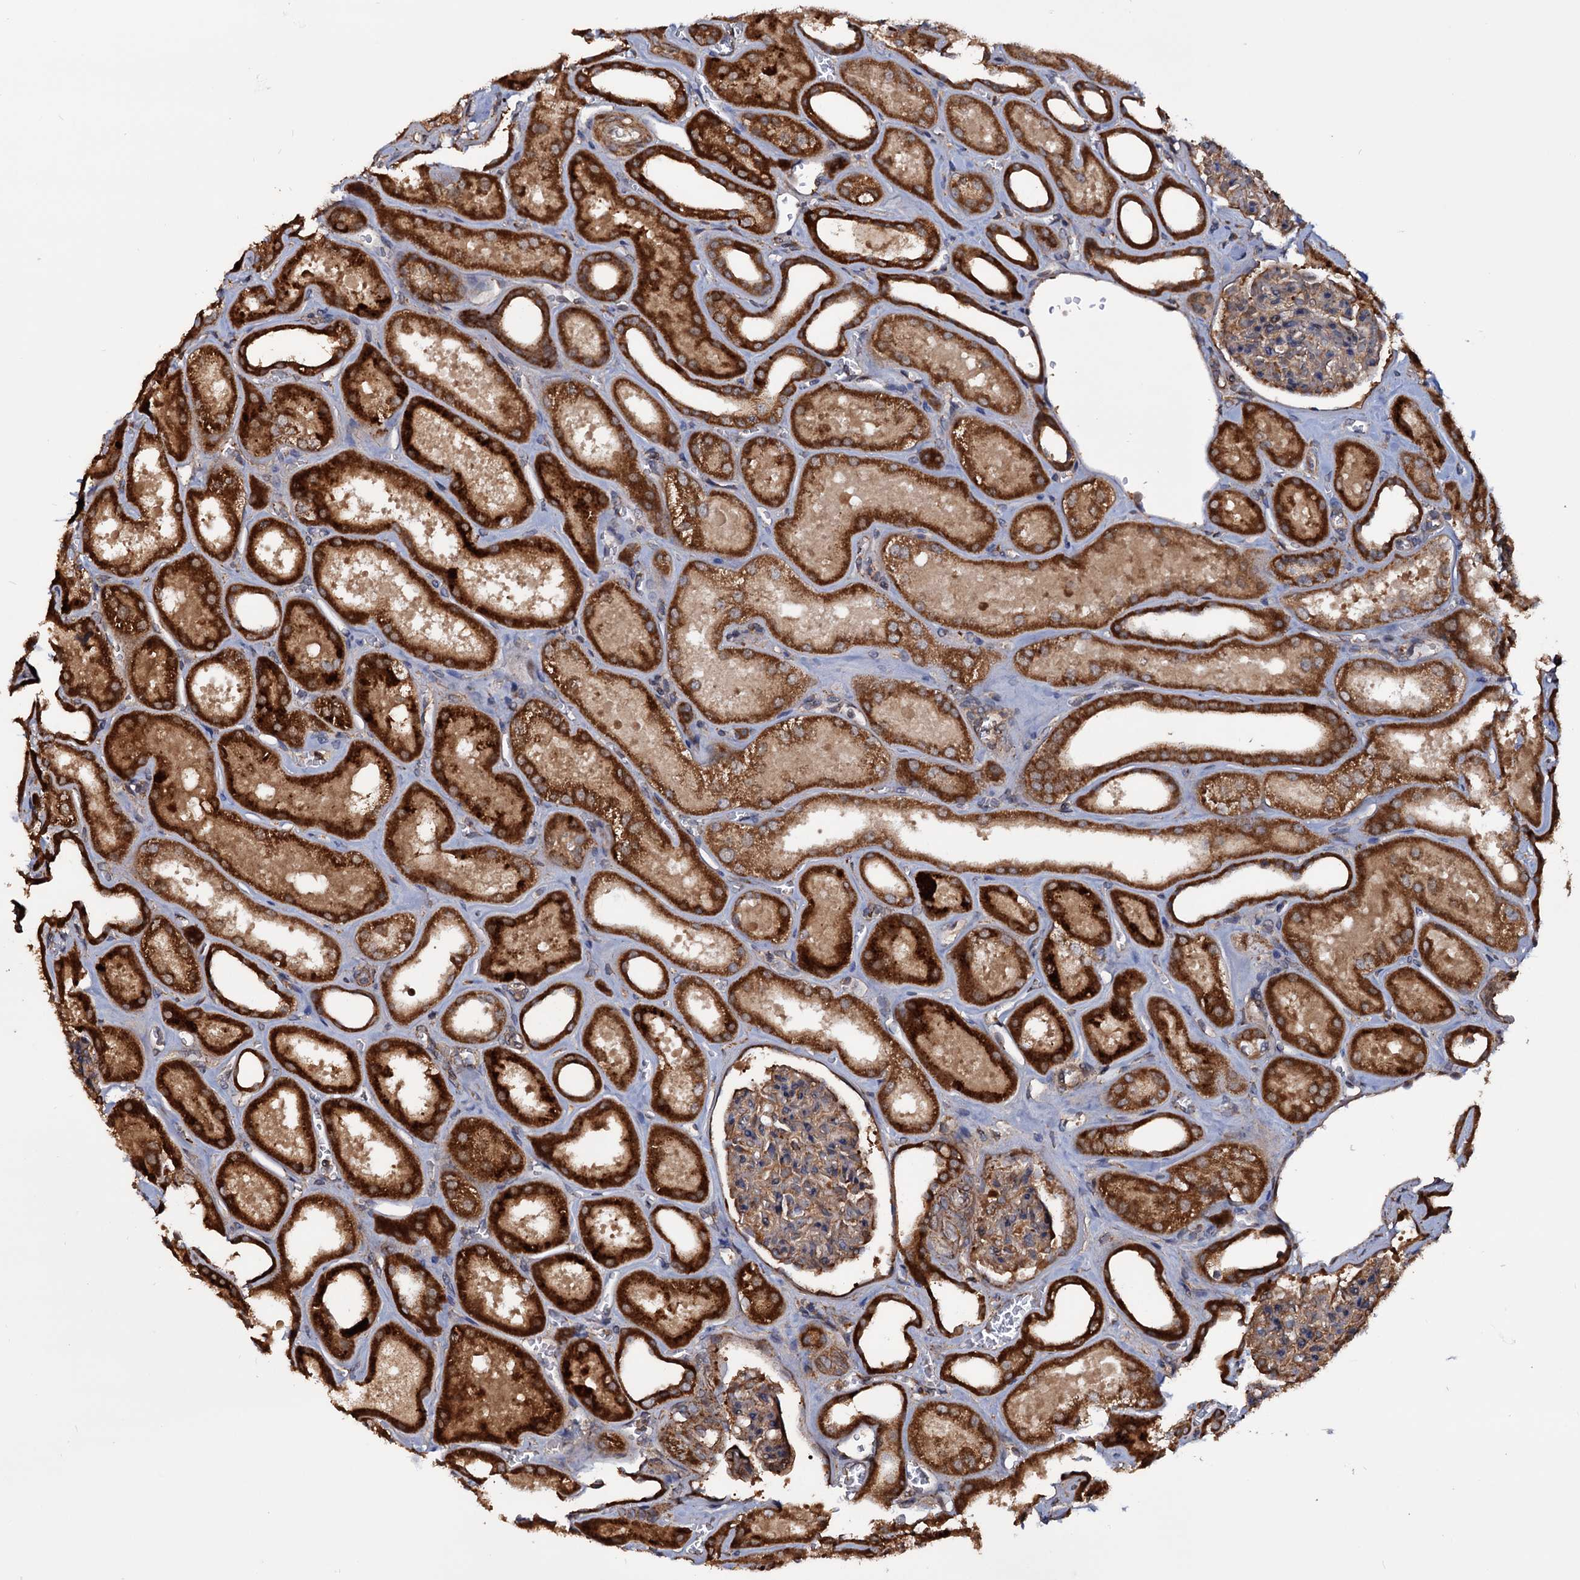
{"staining": {"intensity": "moderate", "quantity": "25%-75%", "location": "cytoplasmic/membranous"}, "tissue": "kidney", "cell_type": "Cells in glomeruli", "image_type": "normal", "snomed": [{"axis": "morphology", "description": "Normal tissue, NOS"}, {"axis": "morphology", "description": "Adenocarcinoma, NOS"}, {"axis": "topography", "description": "Kidney"}], "caption": "Immunohistochemistry (IHC) photomicrograph of benign human kidney stained for a protein (brown), which displays medium levels of moderate cytoplasmic/membranous expression in approximately 25%-75% of cells in glomeruli.", "gene": "MRPL42", "patient": {"sex": "female", "age": 68}}